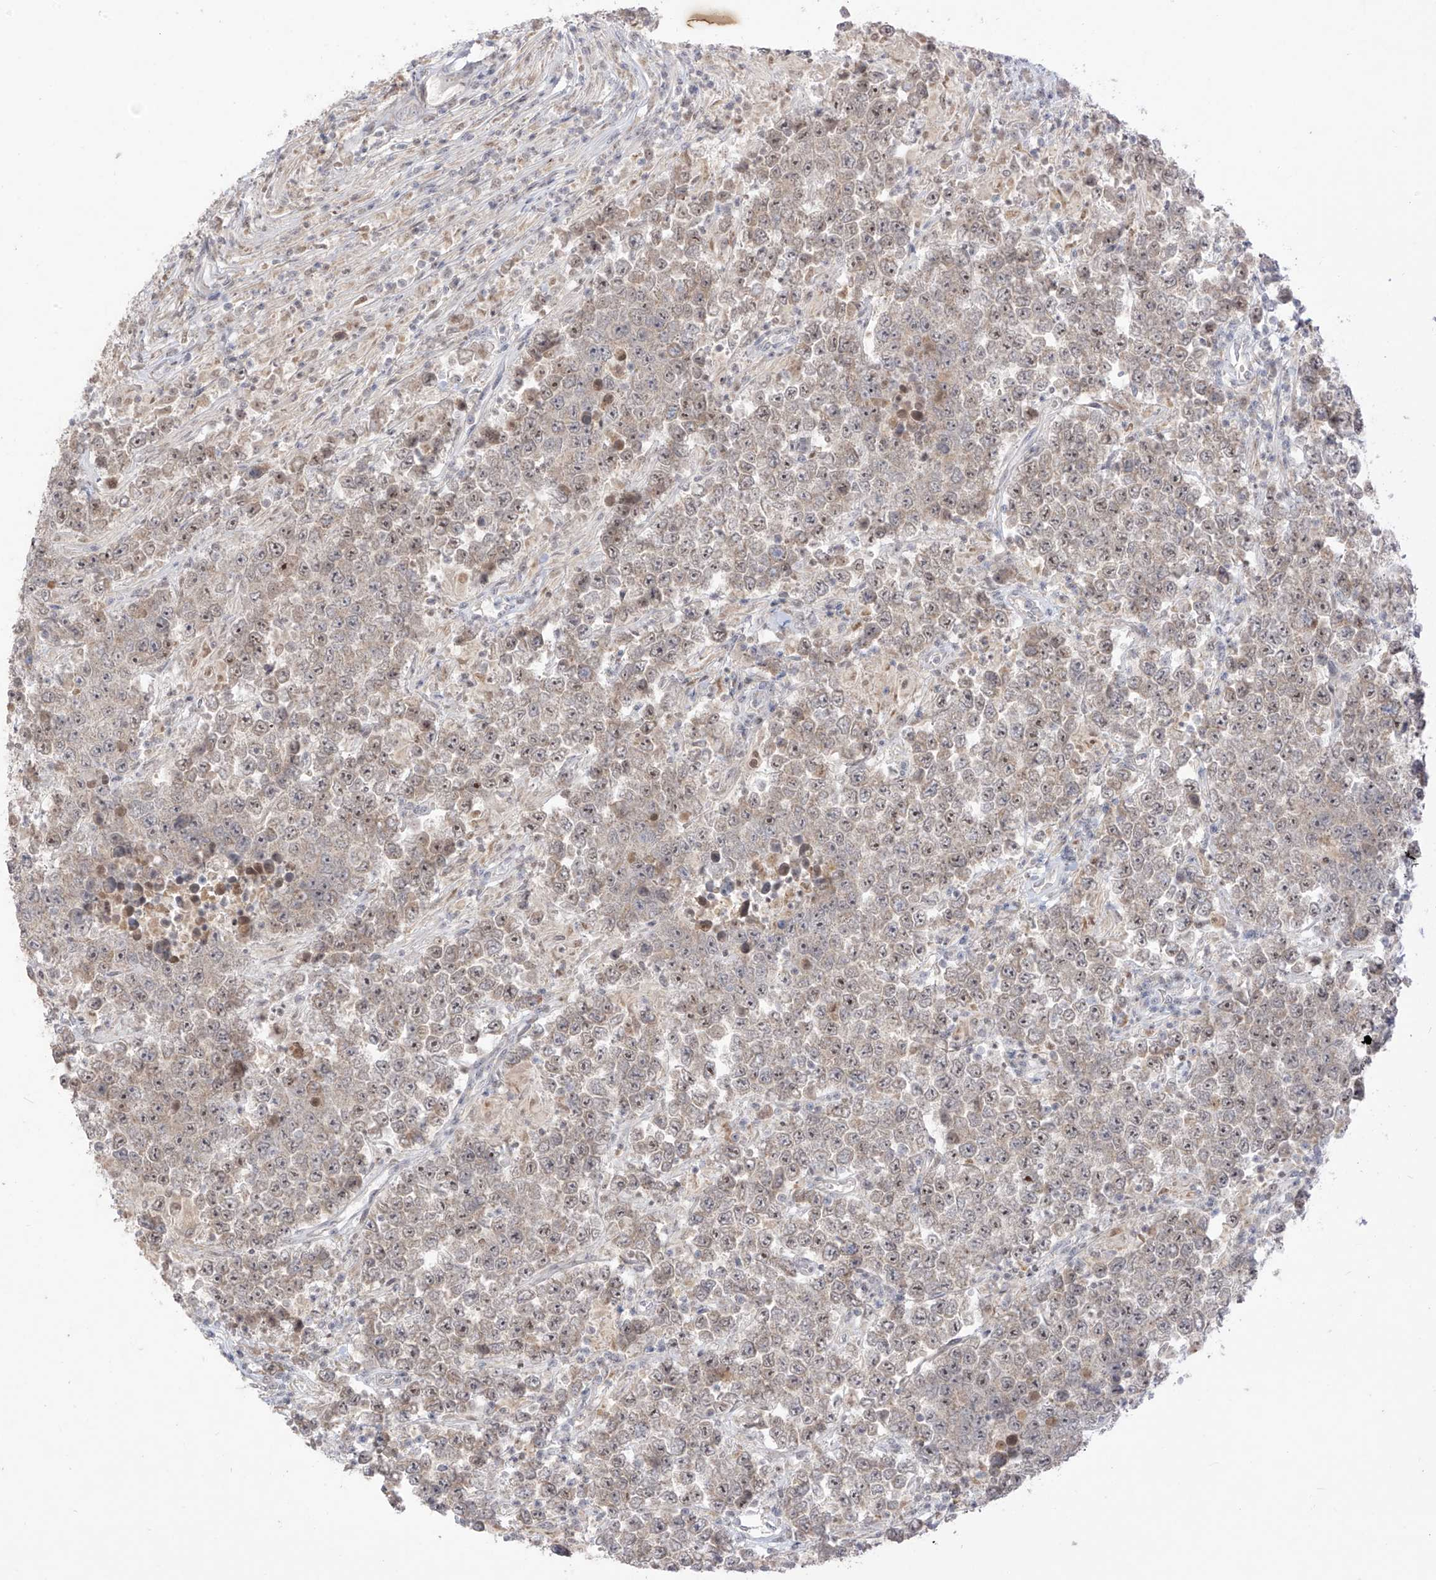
{"staining": {"intensity": "weak", "quantity": ">75%", "location": "nuclear"}, "tissue": "testis cancer", "cell_type": "Tumor cells", "image_type": "cancer", "snomed": [{"axis": "morphology", "description": "Normal tissue, NOS"}, {"axis": "morphology", "description": "Urothelial carcinoma, High grade"}, {"axis": "morphology", "description": "Seminoma, NOS"}, {"axis": "morphology", "description": "Carcinoma, Embryonal, NOS"}, {"axis": "topography", "description": "Urinary bladder"}, {"axis": "topography", "description": "Testis"}], "caption": "Immunohistochemistry (IHC) micrograph of human testis cancer stained for a protein (brown), which demonstrates low levels of weak nuclear staining in about >75% of tumor cells.", "gene": "OGT", "patient": {"sex": "male", "age": 41}}